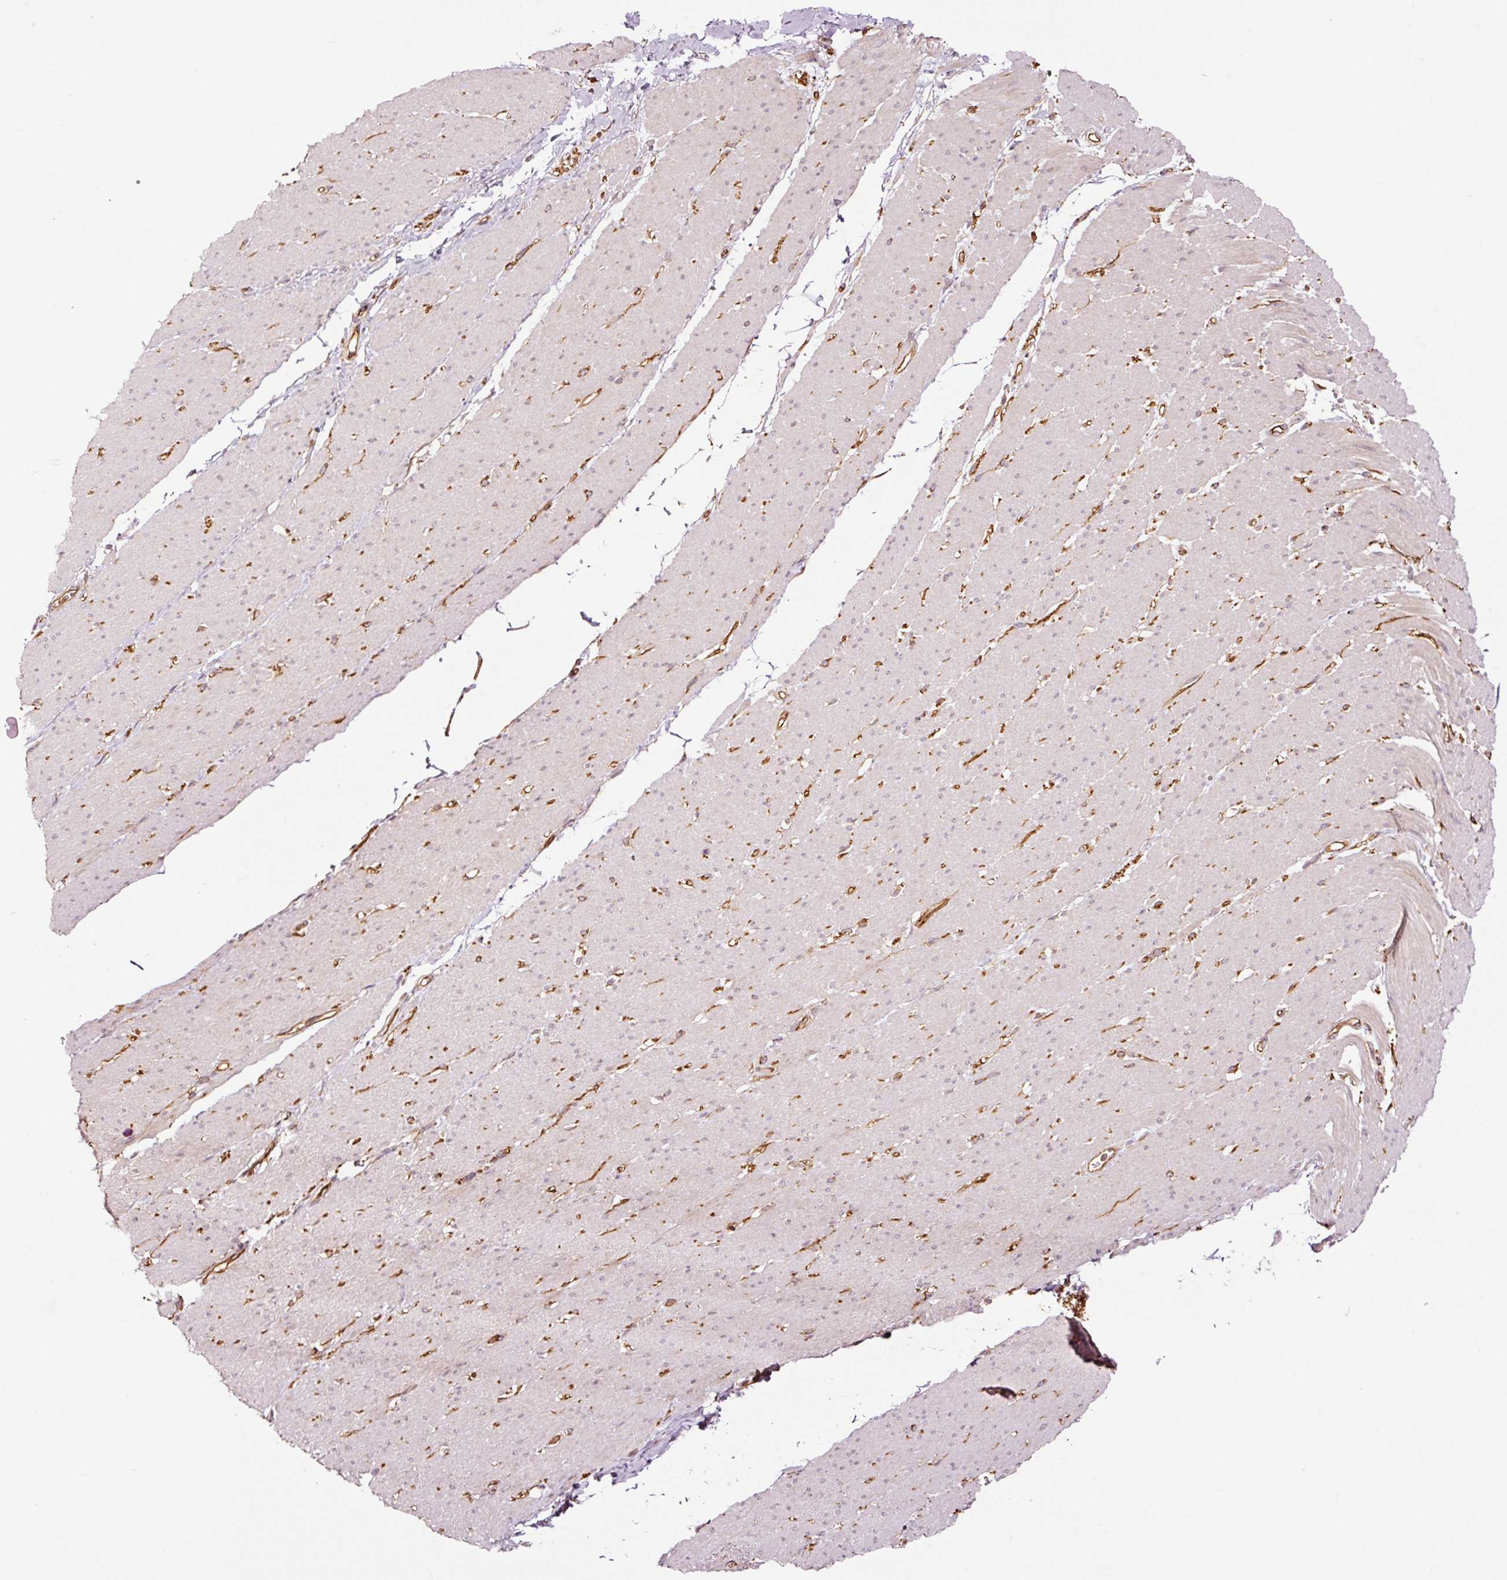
{"staining": {"intensity": "weak", "quantity": "<25%", "location": "cytoplasmic/membranous"}, "tissue": "smooth muscle", "cell_type": "Smooth muscle cells", "image_type": "normal", "snomed": [{"axis": "morphology", "description": "Normal tissue, NOS"}, {"axis": "topography", "description": "Smooth muscle"}, {"axis": "topography", "description": "Rectum"}], "caption": "Immunohistochemical staining of normal human smooth muscle exhibits no significant staining in smooth muscle cells. The staining was performed using DAB (3,3'-diaminobenzidine) to visualize the protein expression in brown, while the nuclei were stained in blue with hematoxylin (Magnification: 20x).", "gene": "METAP1", "patient": {"sex": "male", "age": 53}}